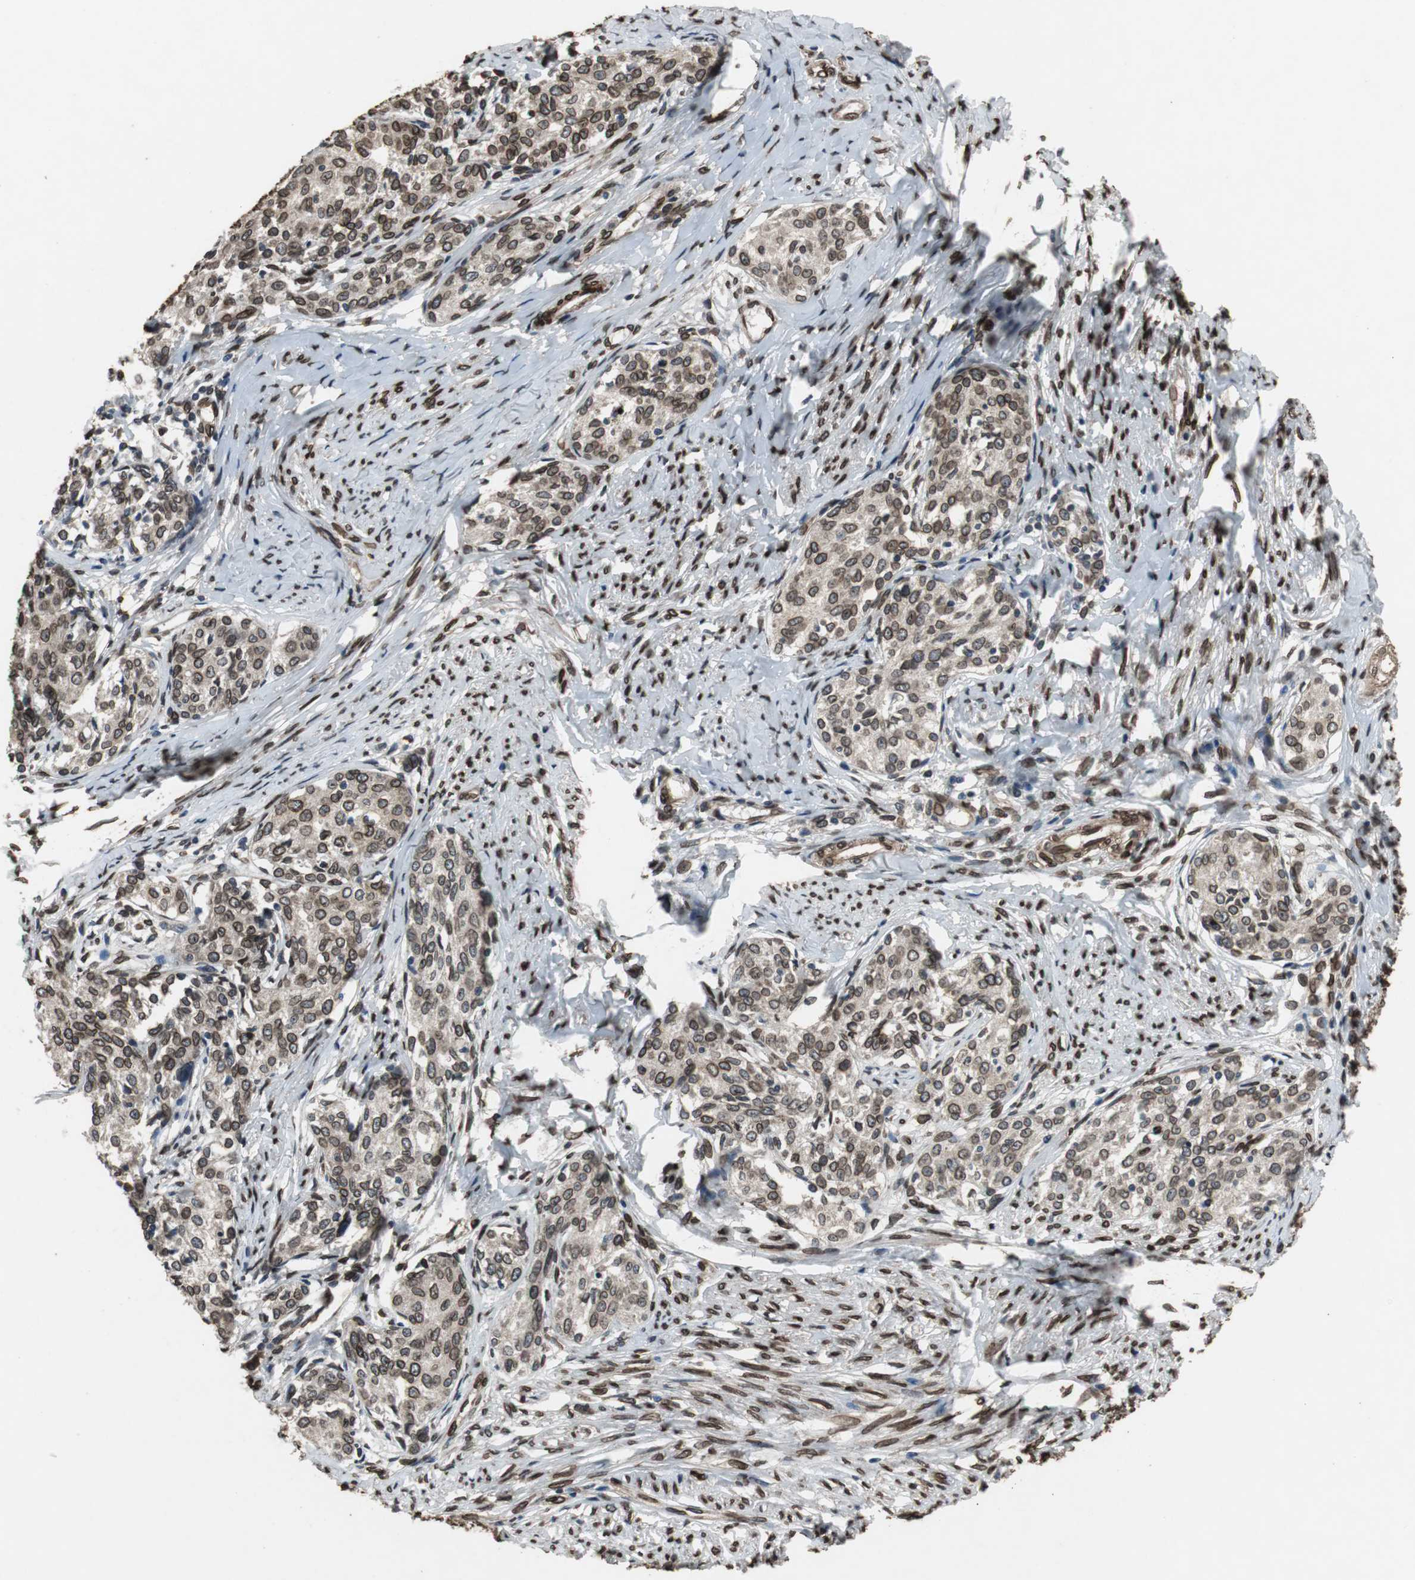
{"staining": {"intensity": "strong", "quantity": ">75%", "location": "cytoplasmic/membranous,nuclear"}, "tissue": "cervical cancer", "cell_type": "Tumor cells", "image_type": "cancer", "snomed": [{"axis": "morphology", "description": "Squamous cell carcinoma, NOS"}, {"axis": "morphology", "description": "Adenocarcinoma, NOS"}, {"axis": "topography", "description": "Cervix"}], "caption": "Cervical cancer (squamous cell carcinoma) stained with DAB immunohistochemistry exhibits high levels of strong cytoplasmic/membranous and nuclear expression in about >75% of tumor cells.", "gene": "LMNA", "patient": {"sex": "female", "age": 52}}